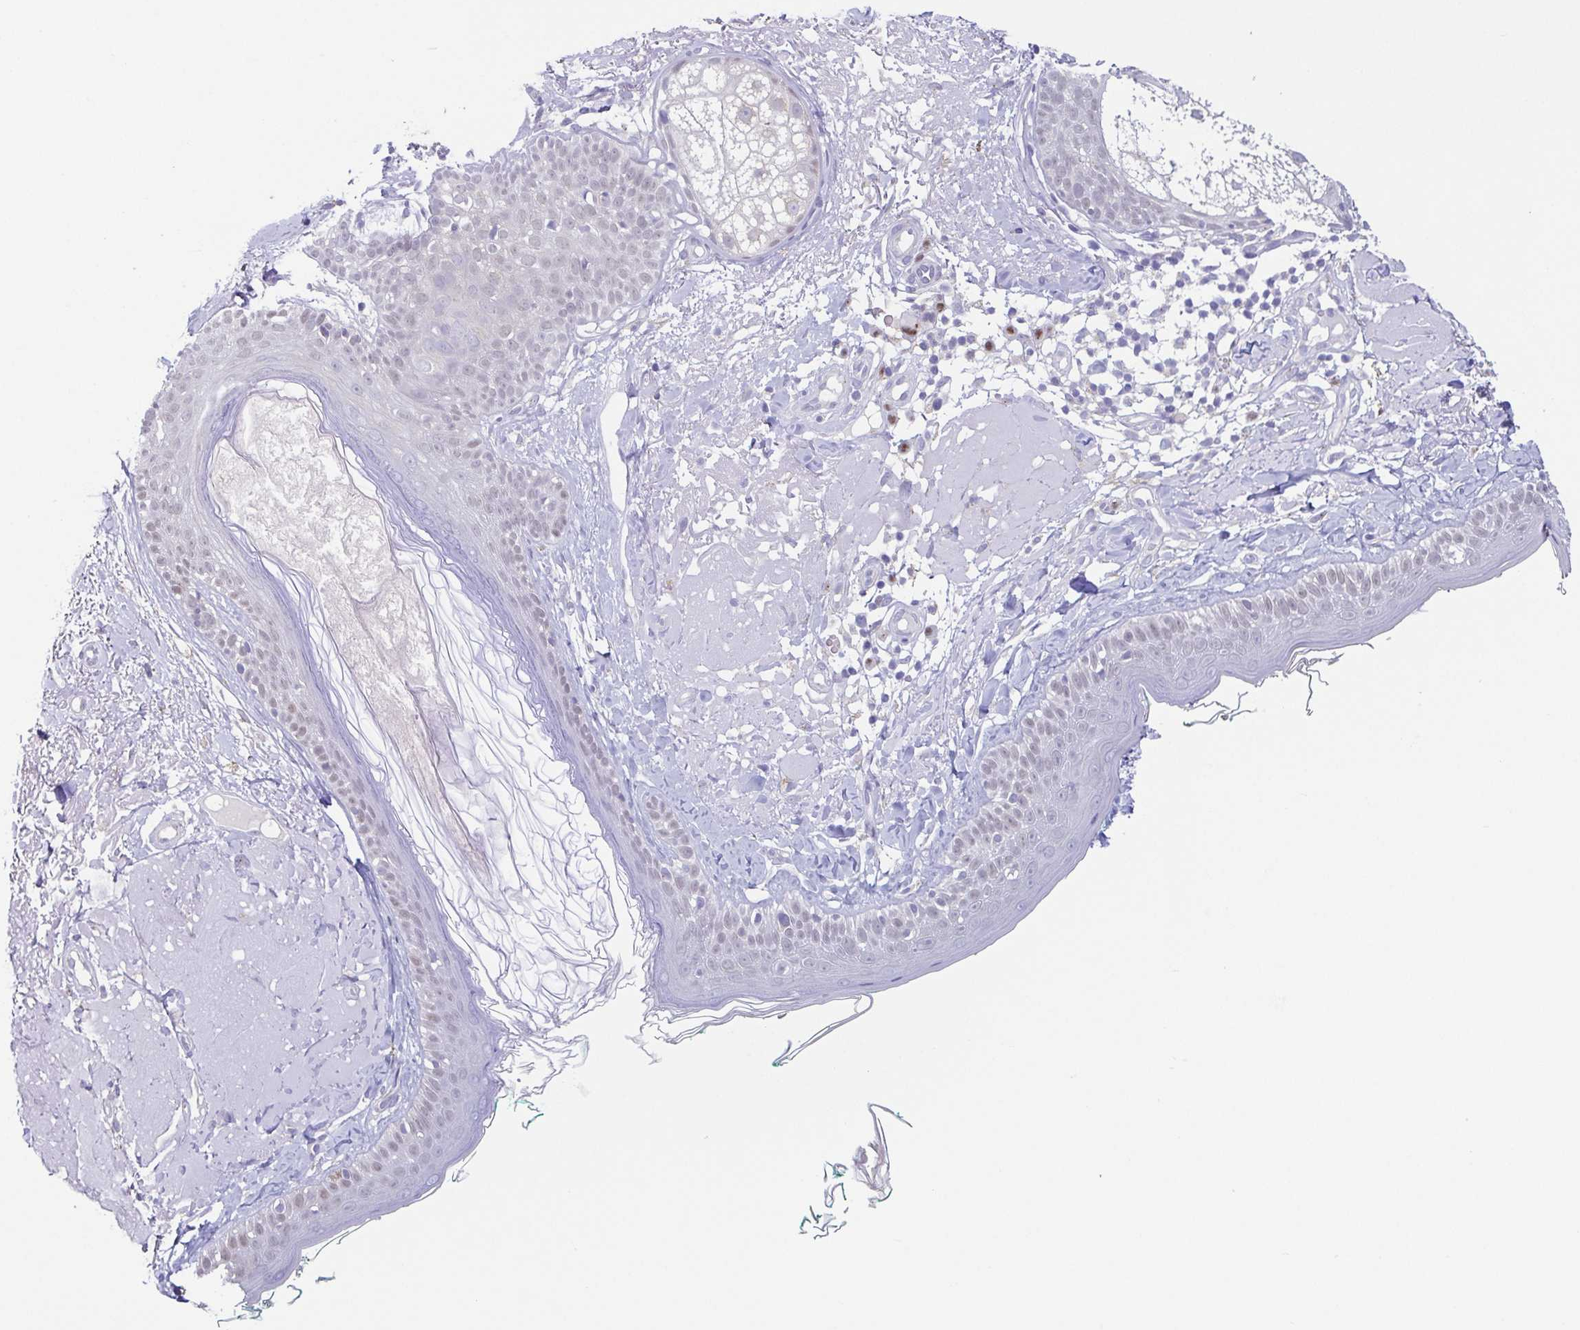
{"staining": {"intensity": "negative", "quantity": "none", "location": "none"}, "tissue": "skin", "cell_type": "Fibroblasts", "image_type": "normal", "snomed": [{"axis": "morphology", "description": "Normal tissue, NOS"}, {"axis": "topography", "description": "Skin"}], "caption": "This is an IHC photomicrograph of unremarkable skin. There is no expression in fibroblasts.", "gene": "UBE2Q1", "patient": {"sex": "male", "age": 73}}